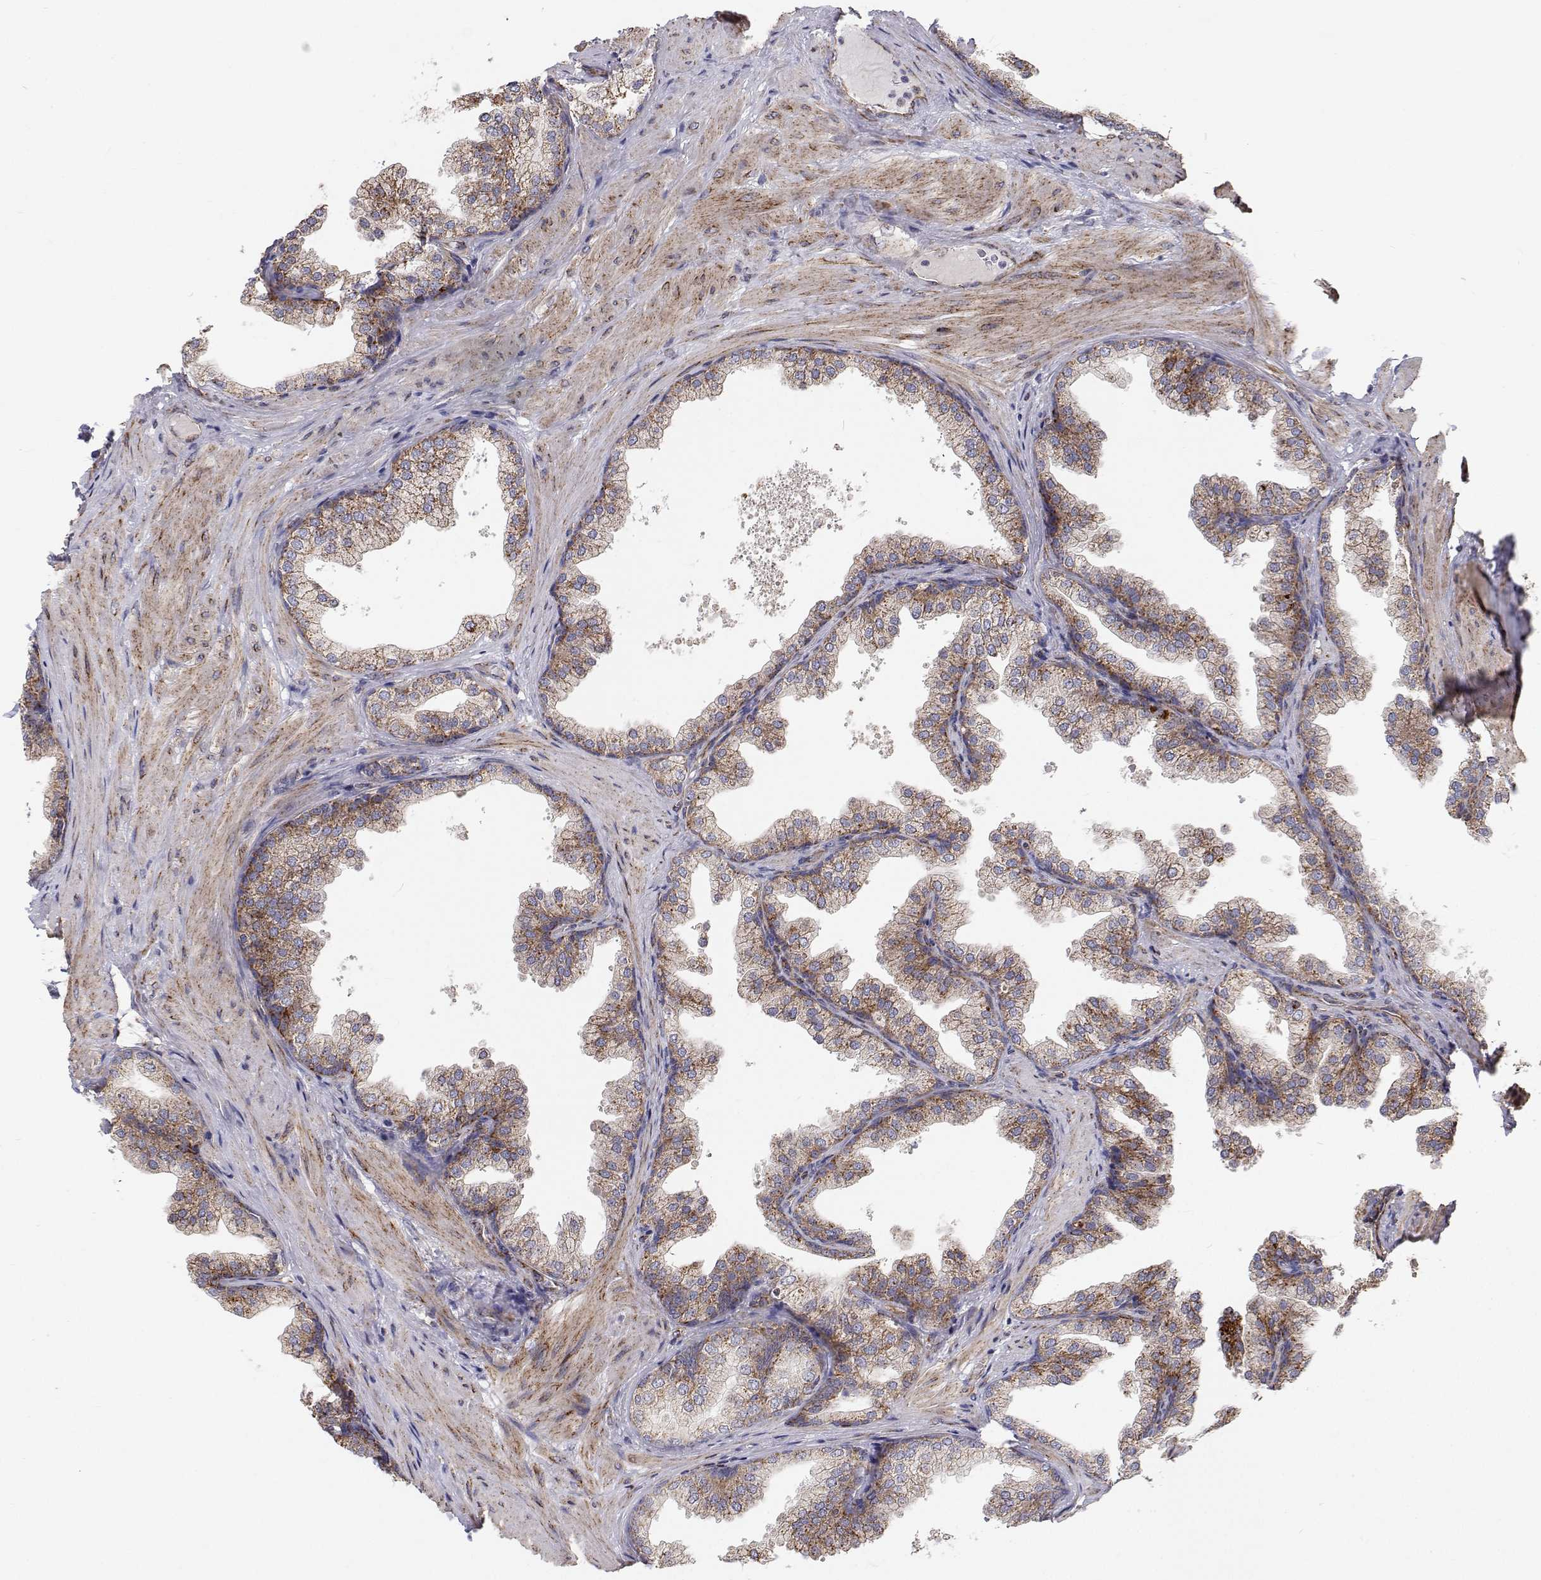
{"staining": {"intensity": "moderate", "quantity": ">75%", "location": "cytoplasmic/membranous"}, "tissue": "prostate", "cell_type": "Glandular cells", "image_type": "normal", "snomed": [{"axis": "morphology", "description": "Normal tissue, NOS"}, {"axis": "topography", "description": "Prostate"}], "caption": "Moderate cytoplasmic/membranous protein positivity is present in about >75% of glandular cells in prostate. The protein of interest is stained brown, and the nuclei are stained in blue (DAB (3,3'-diaminobenzidine) IHC with brightfield microscopy, high magnification).", "gene": "SPICE1", "patient": {"sex": "male", "age": 37}}